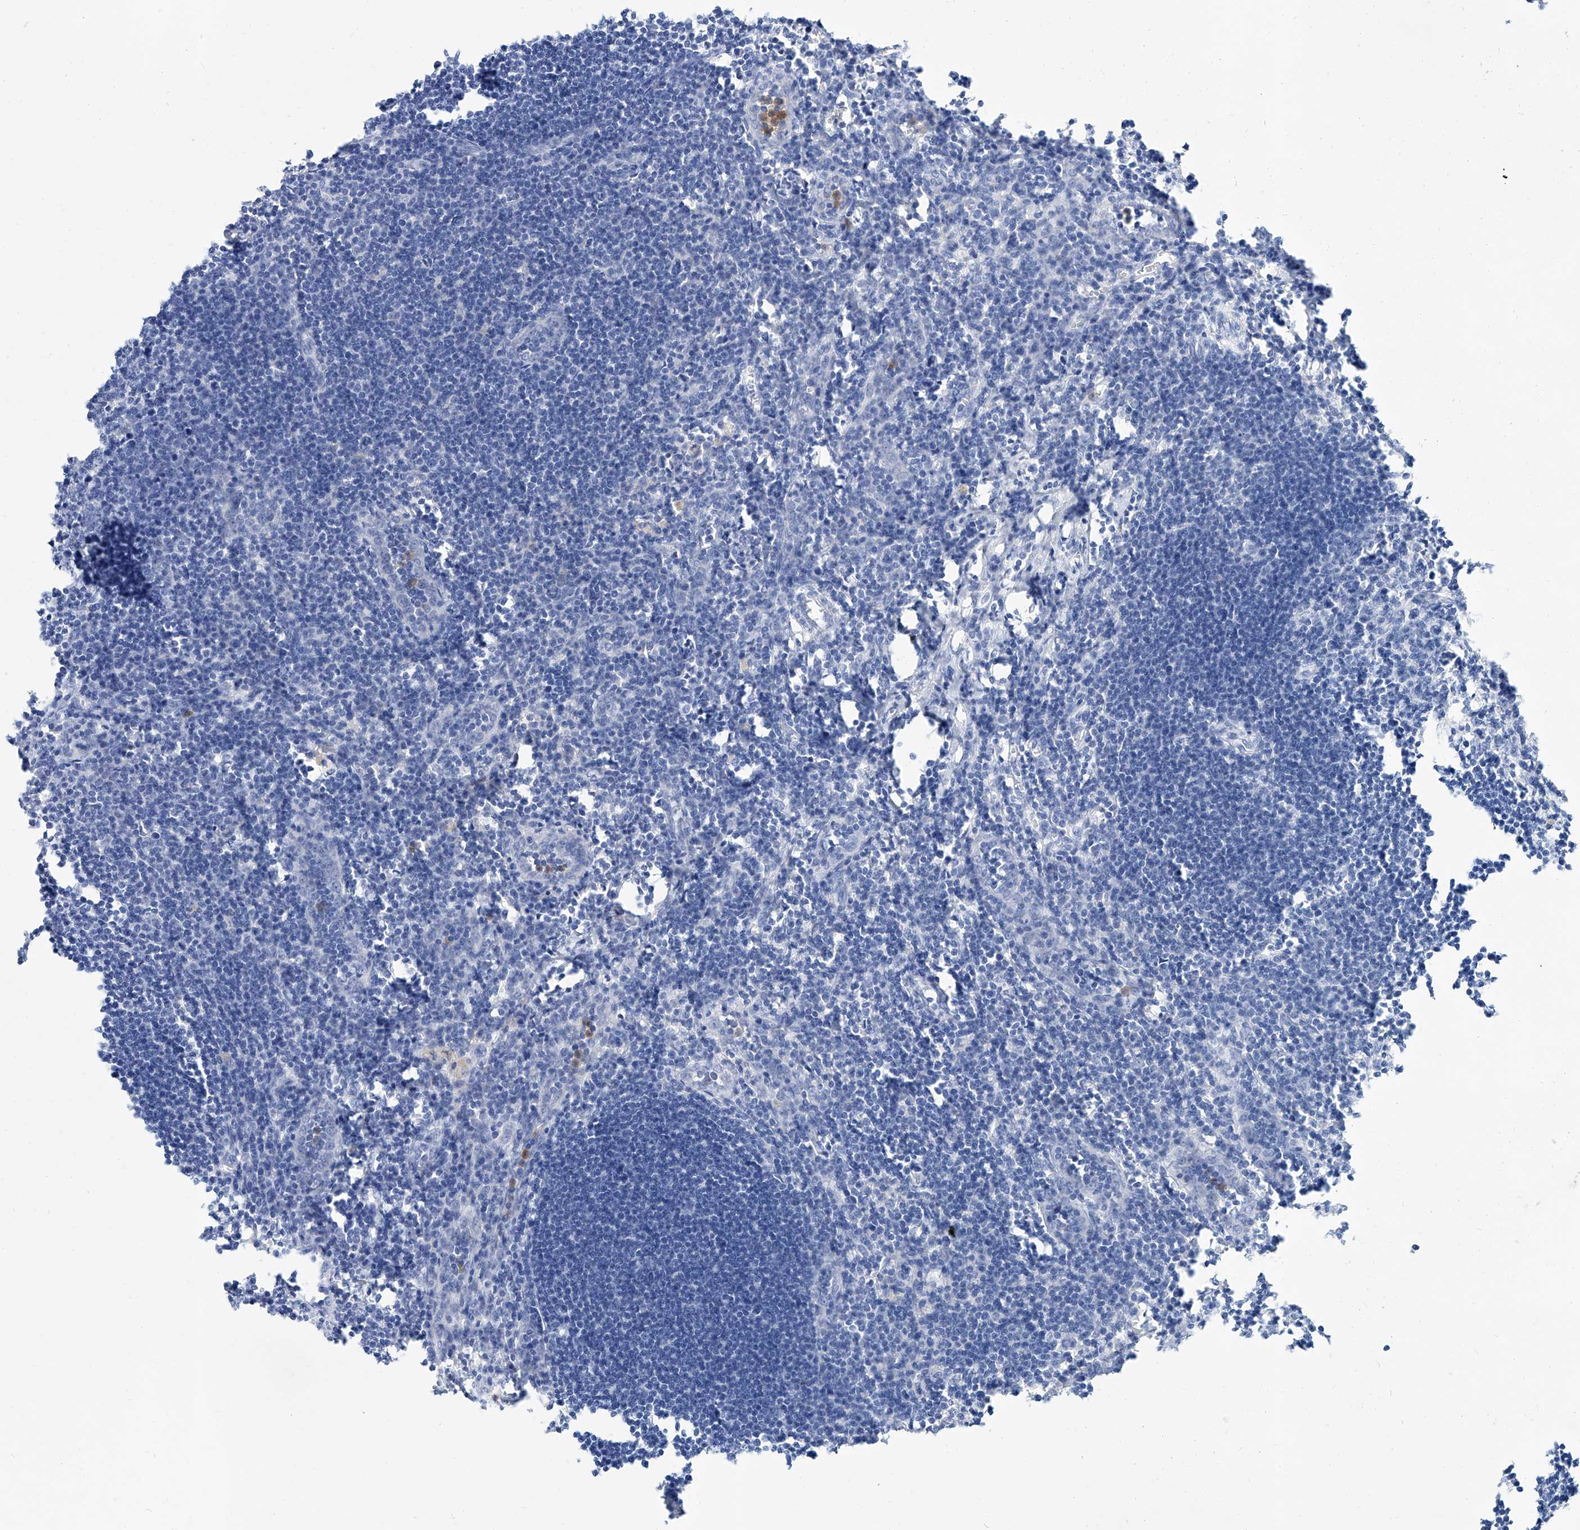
{"staining": {"intensity": "negative", "quantity": "none", "location": "none"}, "tissue": "lymph node", "cell_type": "Germinal center cells", "image_type": "normal", "snomed": [{"axis": "morphology", "description": "Normal tissue, NOS"}, {"axis": "morphology", "description": "Malignant melanoma, Metastatic site"}, {"axis": "topography", "description": "Lymph node"}], "caption": "This is an immunohistochemistry (IHC) micrograph of unremarkable lymph node. There is no expression in germinal center cells.", "gene": "SLC25A29", "patient": {"sex": "male", "age": 41}}